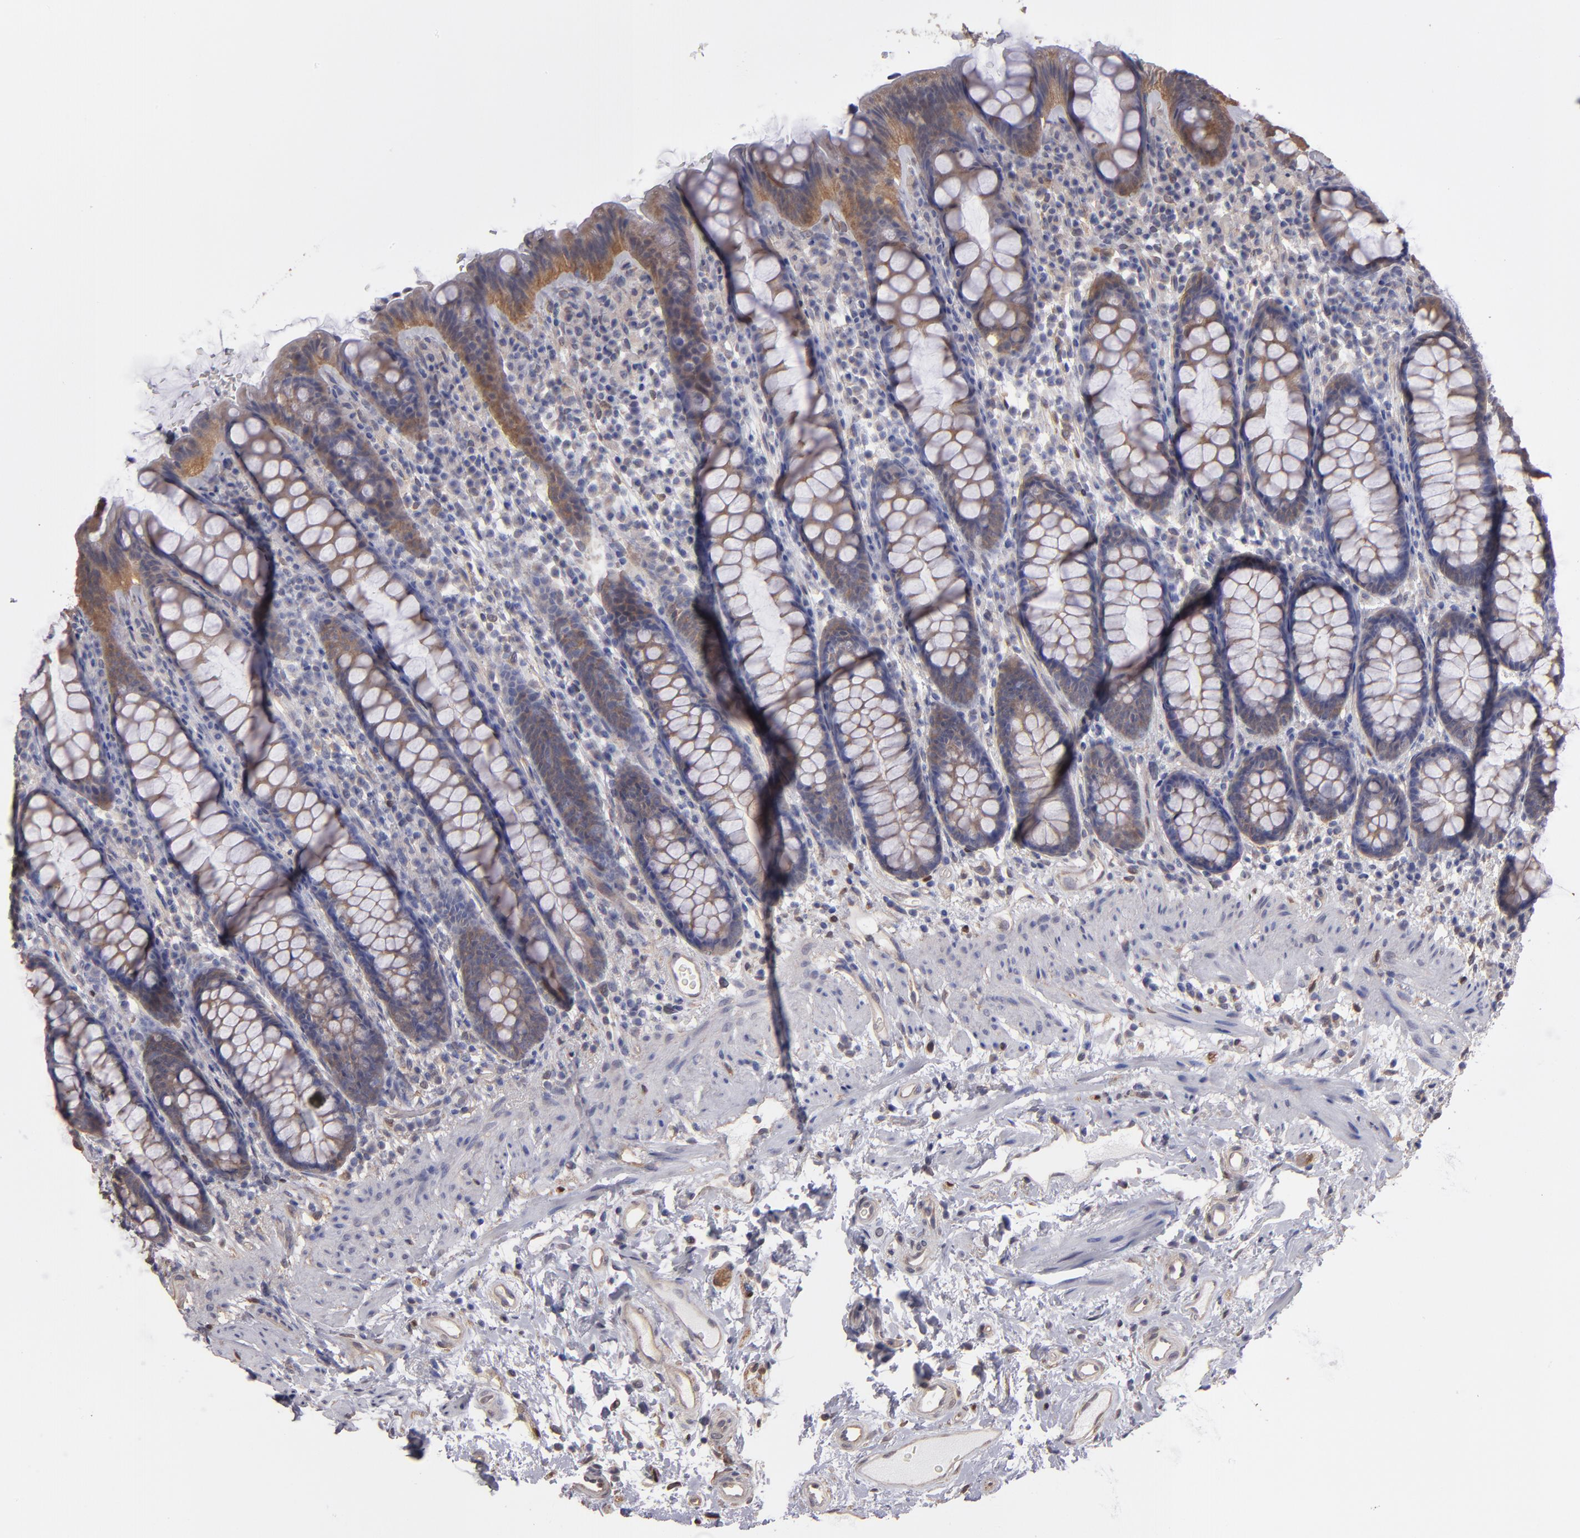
{"staining": {"intensity": "moderate", "quantity": ">75%", "location": "cytoplasmic/membranous"}, "tissue": "rectum", "cell_type": "Glandular cells", "image_type": "normal", "snomed": [{"axis": "morphology", "description": "Normal tissue, NOS"}, {"axis": "topography", "description": "Rectum"}], "caption": "Moderate cytoplasmic/membranous positivity for a protein is appreciated in approximately >75% of glandular cells of benign rectum using immunohistochemistry (IHC).", "gene": "NDRG2", "patient": {"sex": "male", "age": 92}}